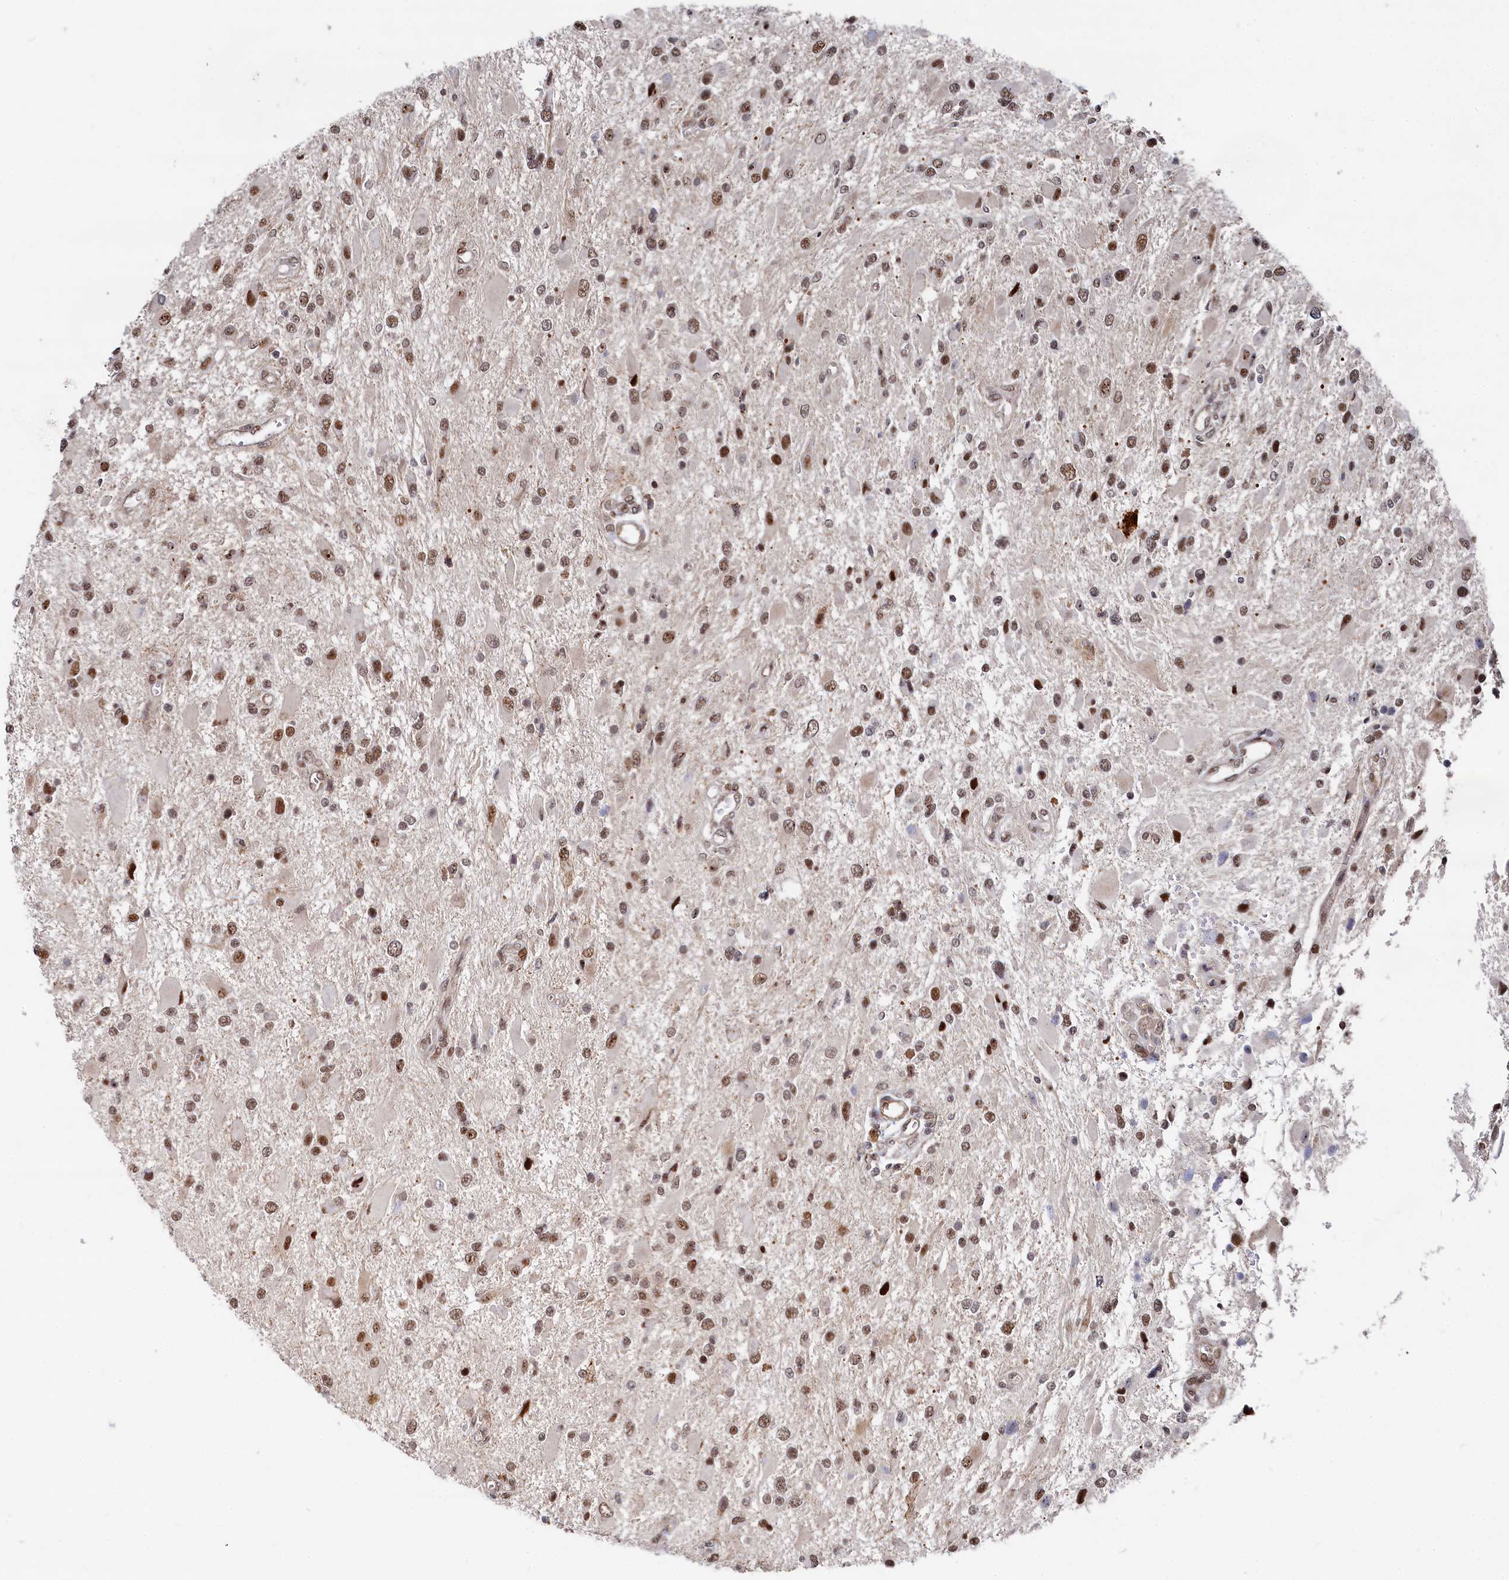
{"staining": {"intensity": "moderate", "quantity": ">75%", "location": "nuclear"}, "tissue": "glioma", "cell_type": "Tumor cells", "image_type": "cancer", "snomed": [{"axis": "morphology", "description": "Glioma, malignant, High grade"}, {"axis": "topography", "description": "Brain"}], "caption": "Moderate nuclear staining for a protein is identified in about >75% of tumor cells of glioma using IHC.", "gene": "BUB3", "patient": {"sex": "male", "age": 53}}